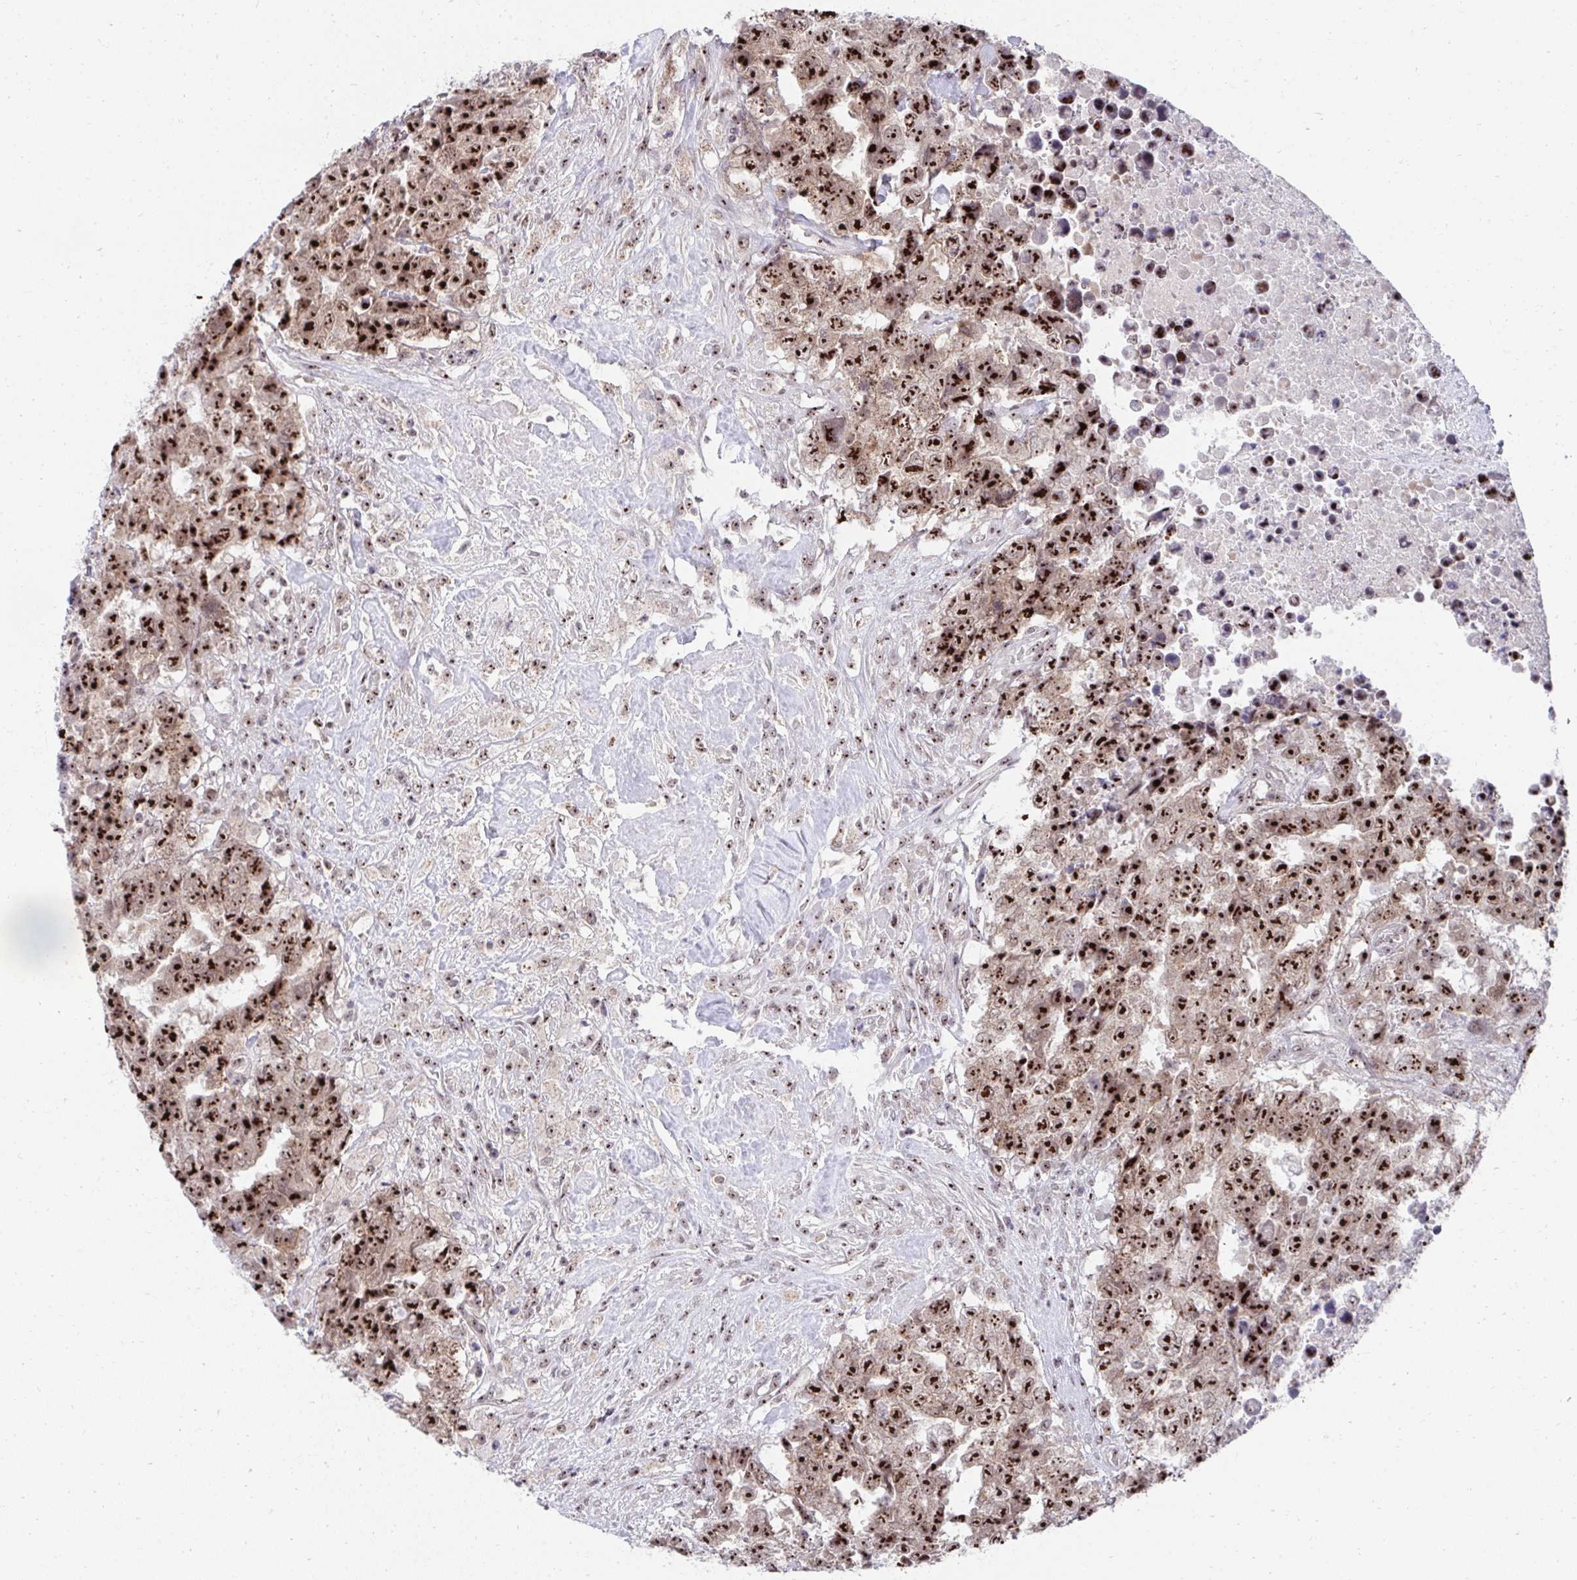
{"staining": {"intensity": "strong", "quantity": ">75%", "location": "nuclear"}, "tissue": "testis cancer", "cell_type": "Tumor cells", "image_type": "cancer", "snomed": [{"axis": "morphology", "description": "Carcinoma, Embryonal, NOS"}, {"axis": "topography", "description": "Testis"}], "caption": "Tumor cells exhibit high levels of strong nuclear expression in about >75% of cells in human embryonal carcinoma (testis).", "gene": "HIRA", "patient": {"sex": "male", "age": 24}}